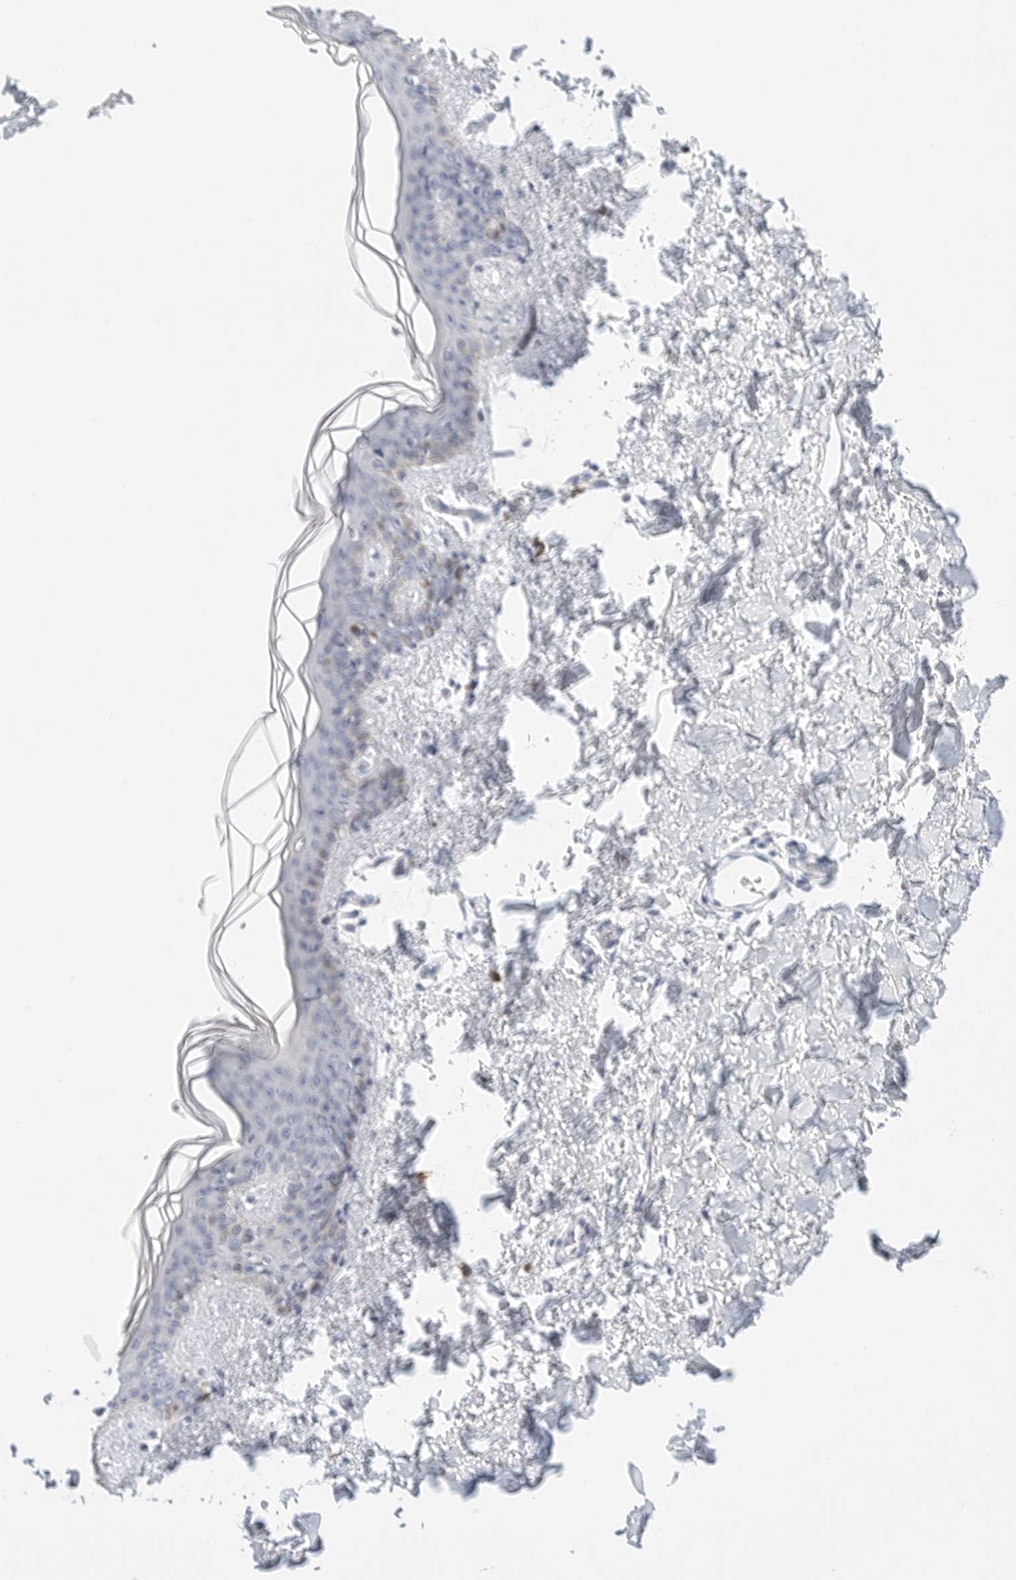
{"staining": {"intensity": "negative", "quantity": "none", "location": "none"}, "tissue": "skin", "cell_type": "Fibroblasts", "image_type": "normal", "snomed": [{"axis": "morphology", "description": "Normal tissue, NOS"}, {"axis": "topography", "description": "Skin"}], "caption": "IHC of benign skin shows no expression in fibroblasts. (DAB immunohistochemistry visualized using brightfield microscopy, high magnification).", "gene": "TSEN2", "patient": {"sex": "female", "age": 46}}